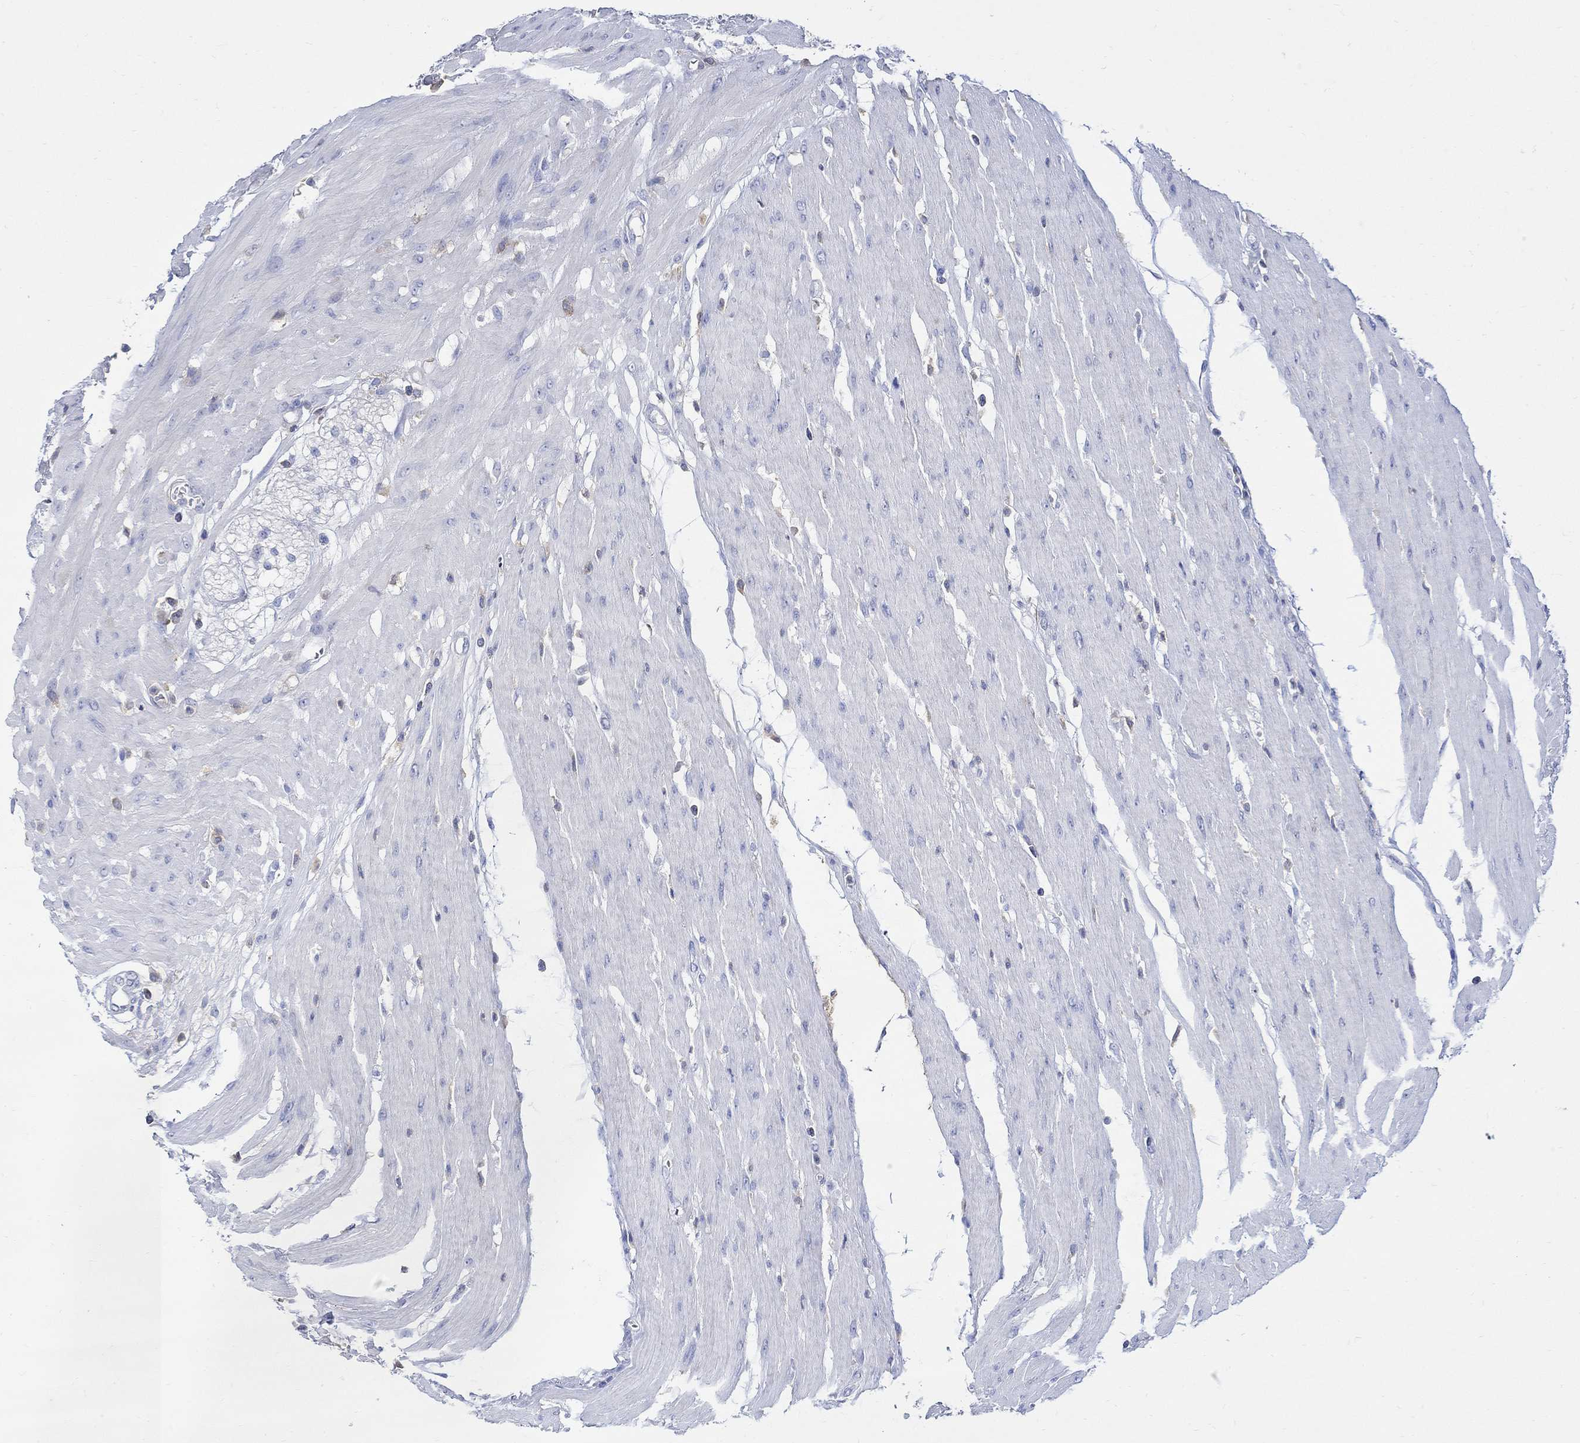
{"staining": {"intensity": "negative", "quantity": "none", "location": "none"}, "tissue": "colon", "cell_type": "Endothelial cells", "image_type": "normal", "snomed": [{"axis": "morphology", "description": "Normal tissue, NOS"}, {"axis": "morphology", "description": "Adenocarcinoma, NOS"}, {"axis": "topography", "description": "Colon"}], "caption": "Colon stained for a protein using immunohistochemistry (IHC) demonstrates no expression endothelial cells.", "gene": "GCM1", "patient": {"sex": "male", "age": 65}}